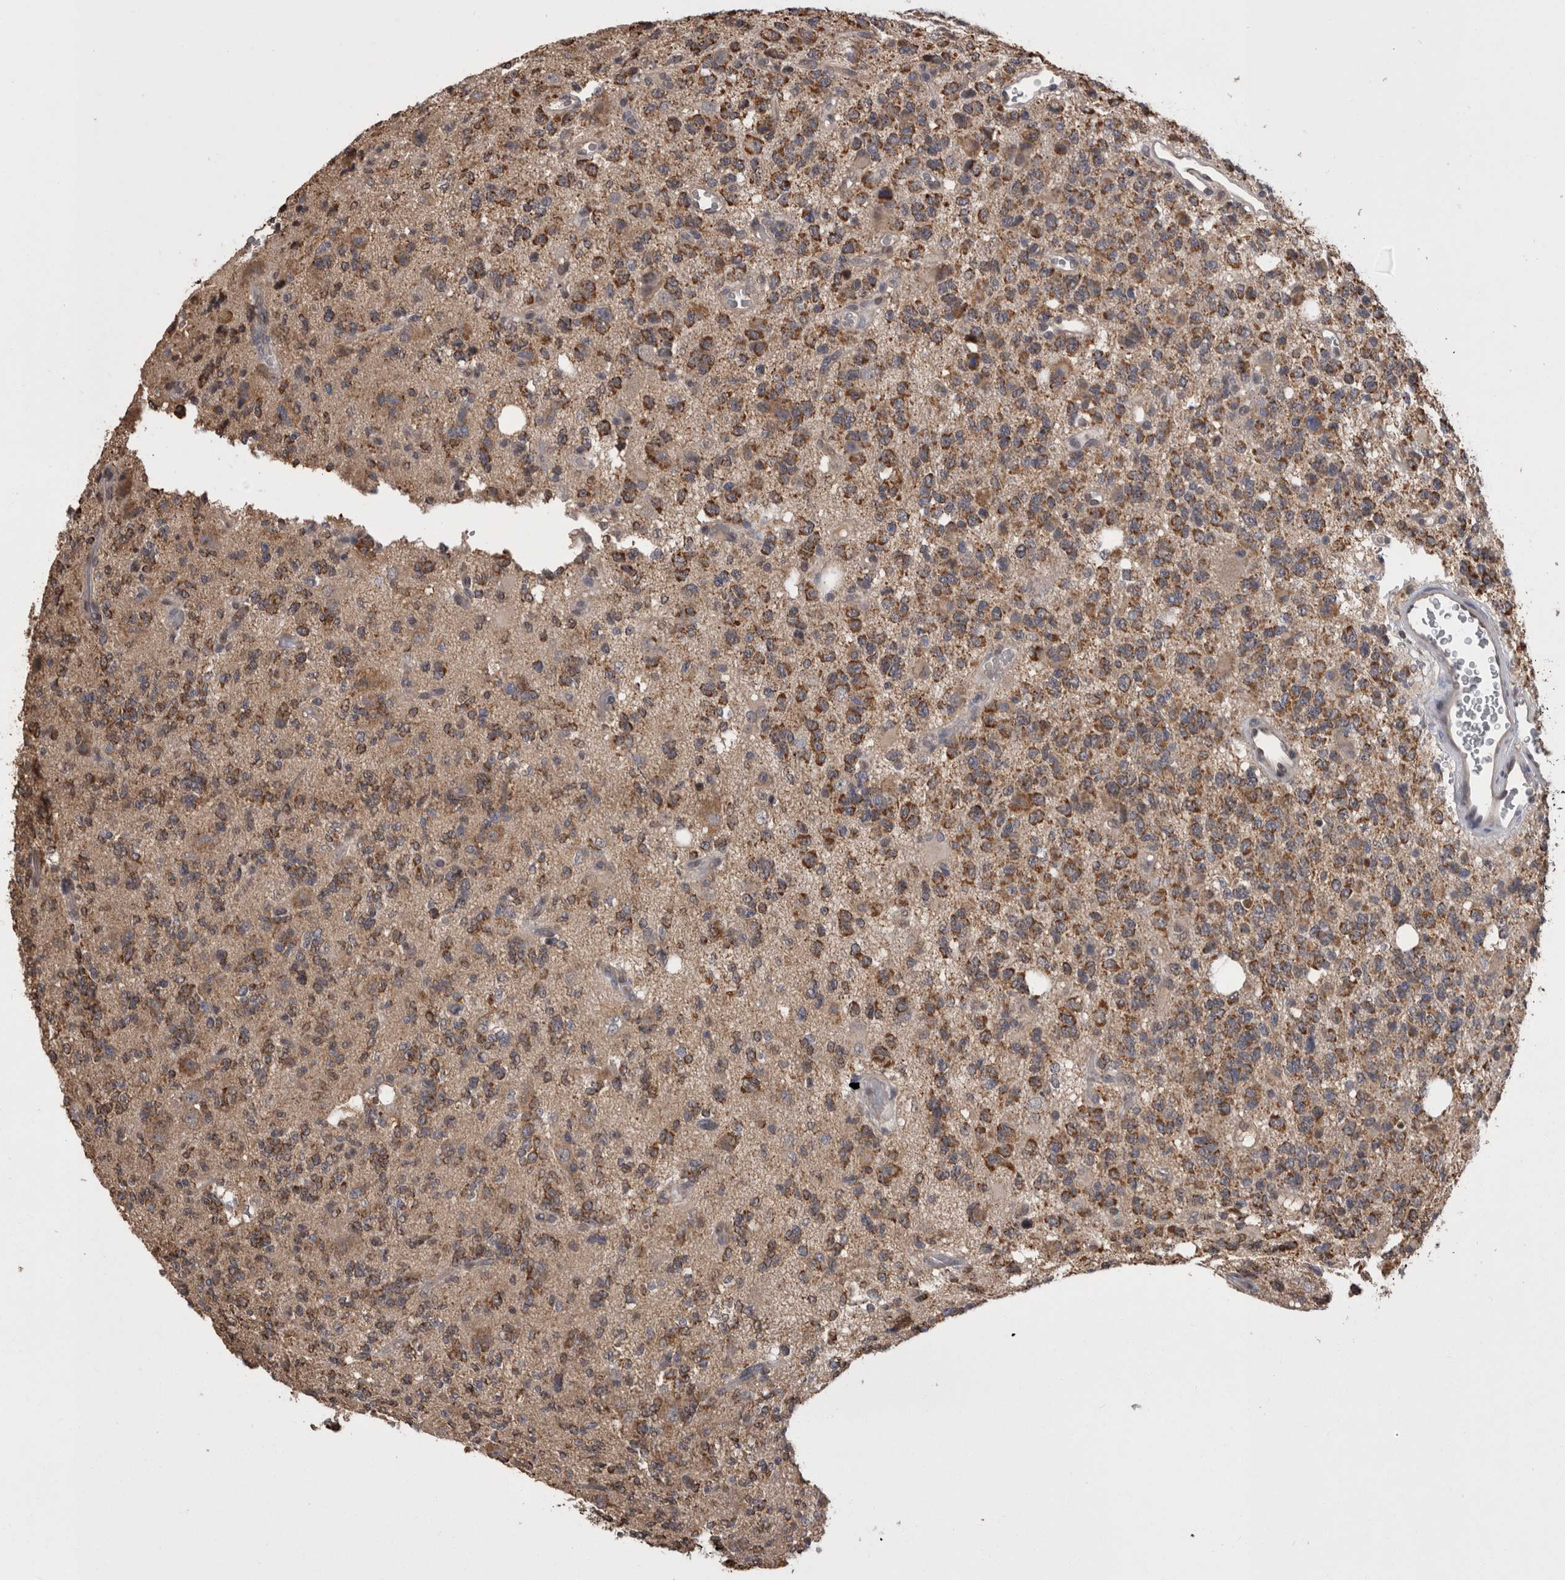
{"staining": {"intensity": "moderate", "quantity": "25%-75%", "location": "cytoplasmic/membranous"}, "tissue": "glioma", "cell_type": "Tumor cells", "image_type": "cancer", "snomed": [{"axis": "morphology", "description": "Glioma, malignant, High grade"}, {"axis": "topography", "description": "Brain"}], "caption": "Immunohistochemical staining of human glioma demonstrates medium levels of moderate cytoplasmic/membranous expression in about 25%-75% of tumor cells.", "gene": "PREP", "patient": {"sex": "female", "age": 62}}